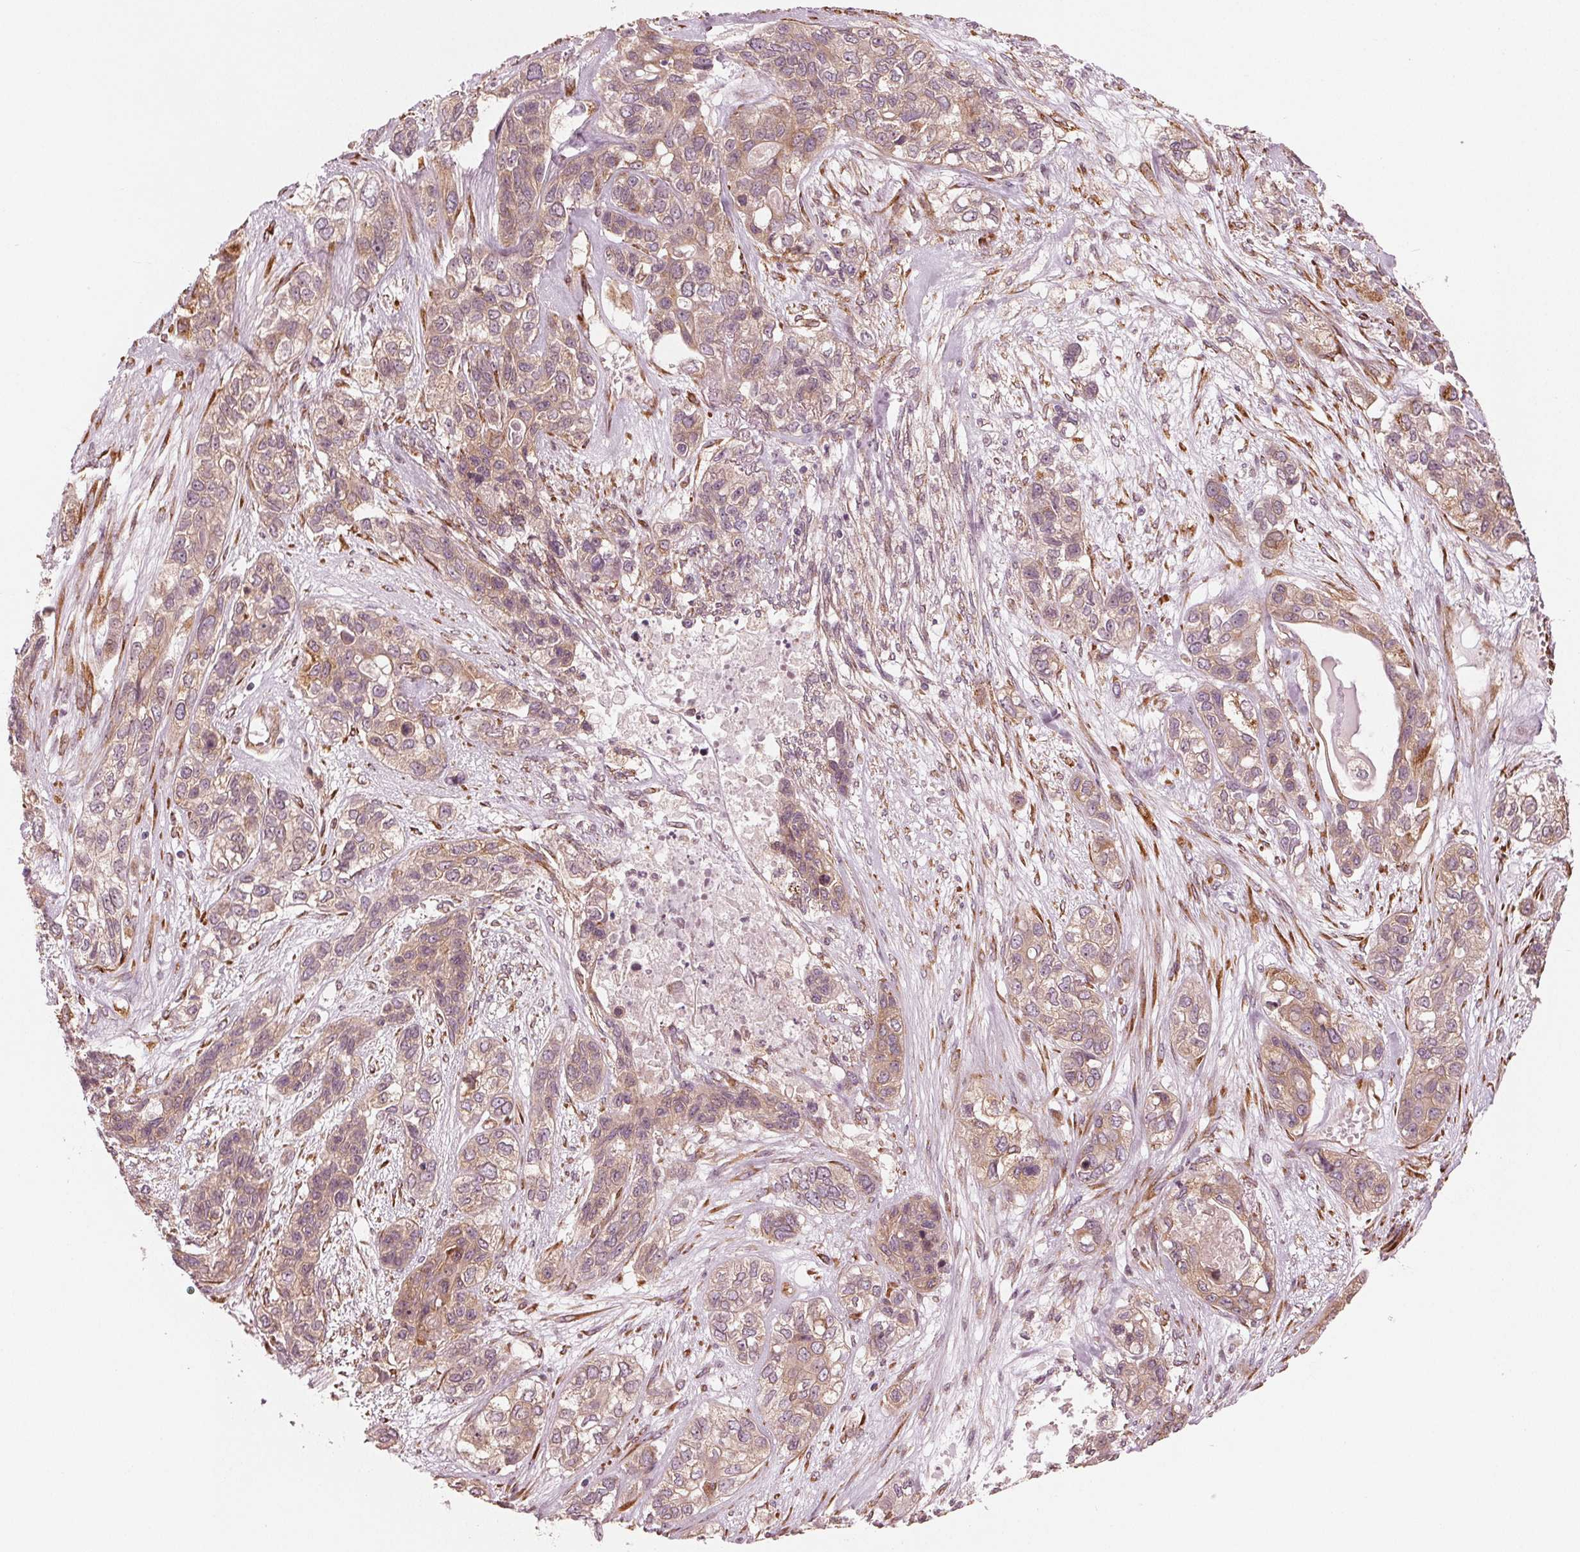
{"staining": {"intensity": "weak", "quantity": ">75%", "location": "cytoplasmic/membranous"}, "tissue": "lung cancer", "cell_type": "Tumor cells", "image_type": "cancer", "snomed": [{"axis": "morphology", "description": "Squamous cell carcinoma, NOS"}, {"axis": "topography", "description": "Lung"}], "caption": "This histopathology image reveals immunohistochemistry (IHC) staining of human lung squamous cell carcinoma, with low weak cytoplasmic/membranous expression in about >75% of tumor cells.", "gene": "CMIP", "patient": {"sex": "female", "age": 70}}